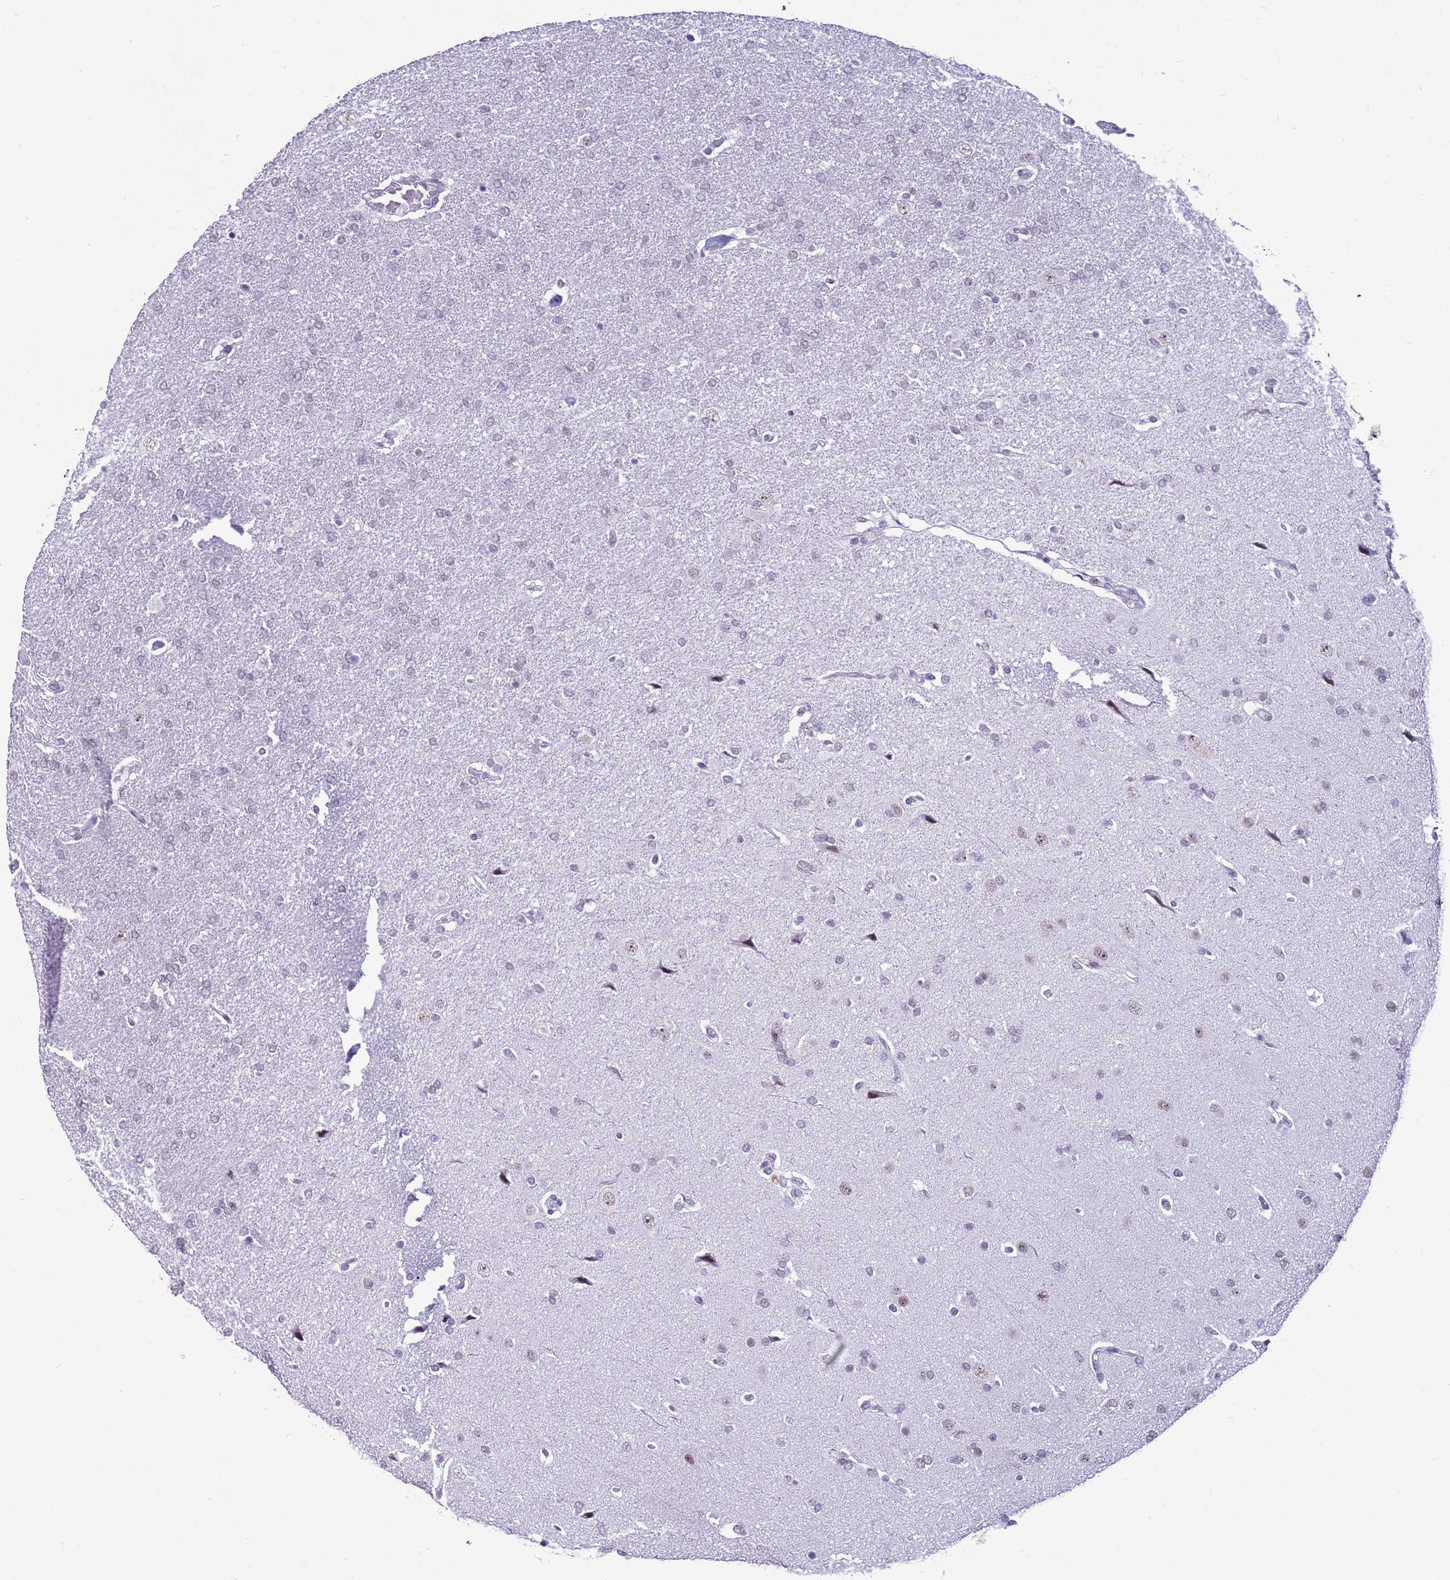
{"staining": {"intensity": "negative", "quantity": "none", "location": "none"}, "tissue": "glioma", "cell_type": "Tumor cells", "image_type": "cancer", "snomed": [{"axis": "morphology", "description": "Glioma, malignant, High grade"}, {"axis": "topography", "description": "Brain"}], "caption": "IHC of human glioma shows no positivity in tumor cells.", "gene": "DHX15", "patient": {"sex": "male", "age": 72}}